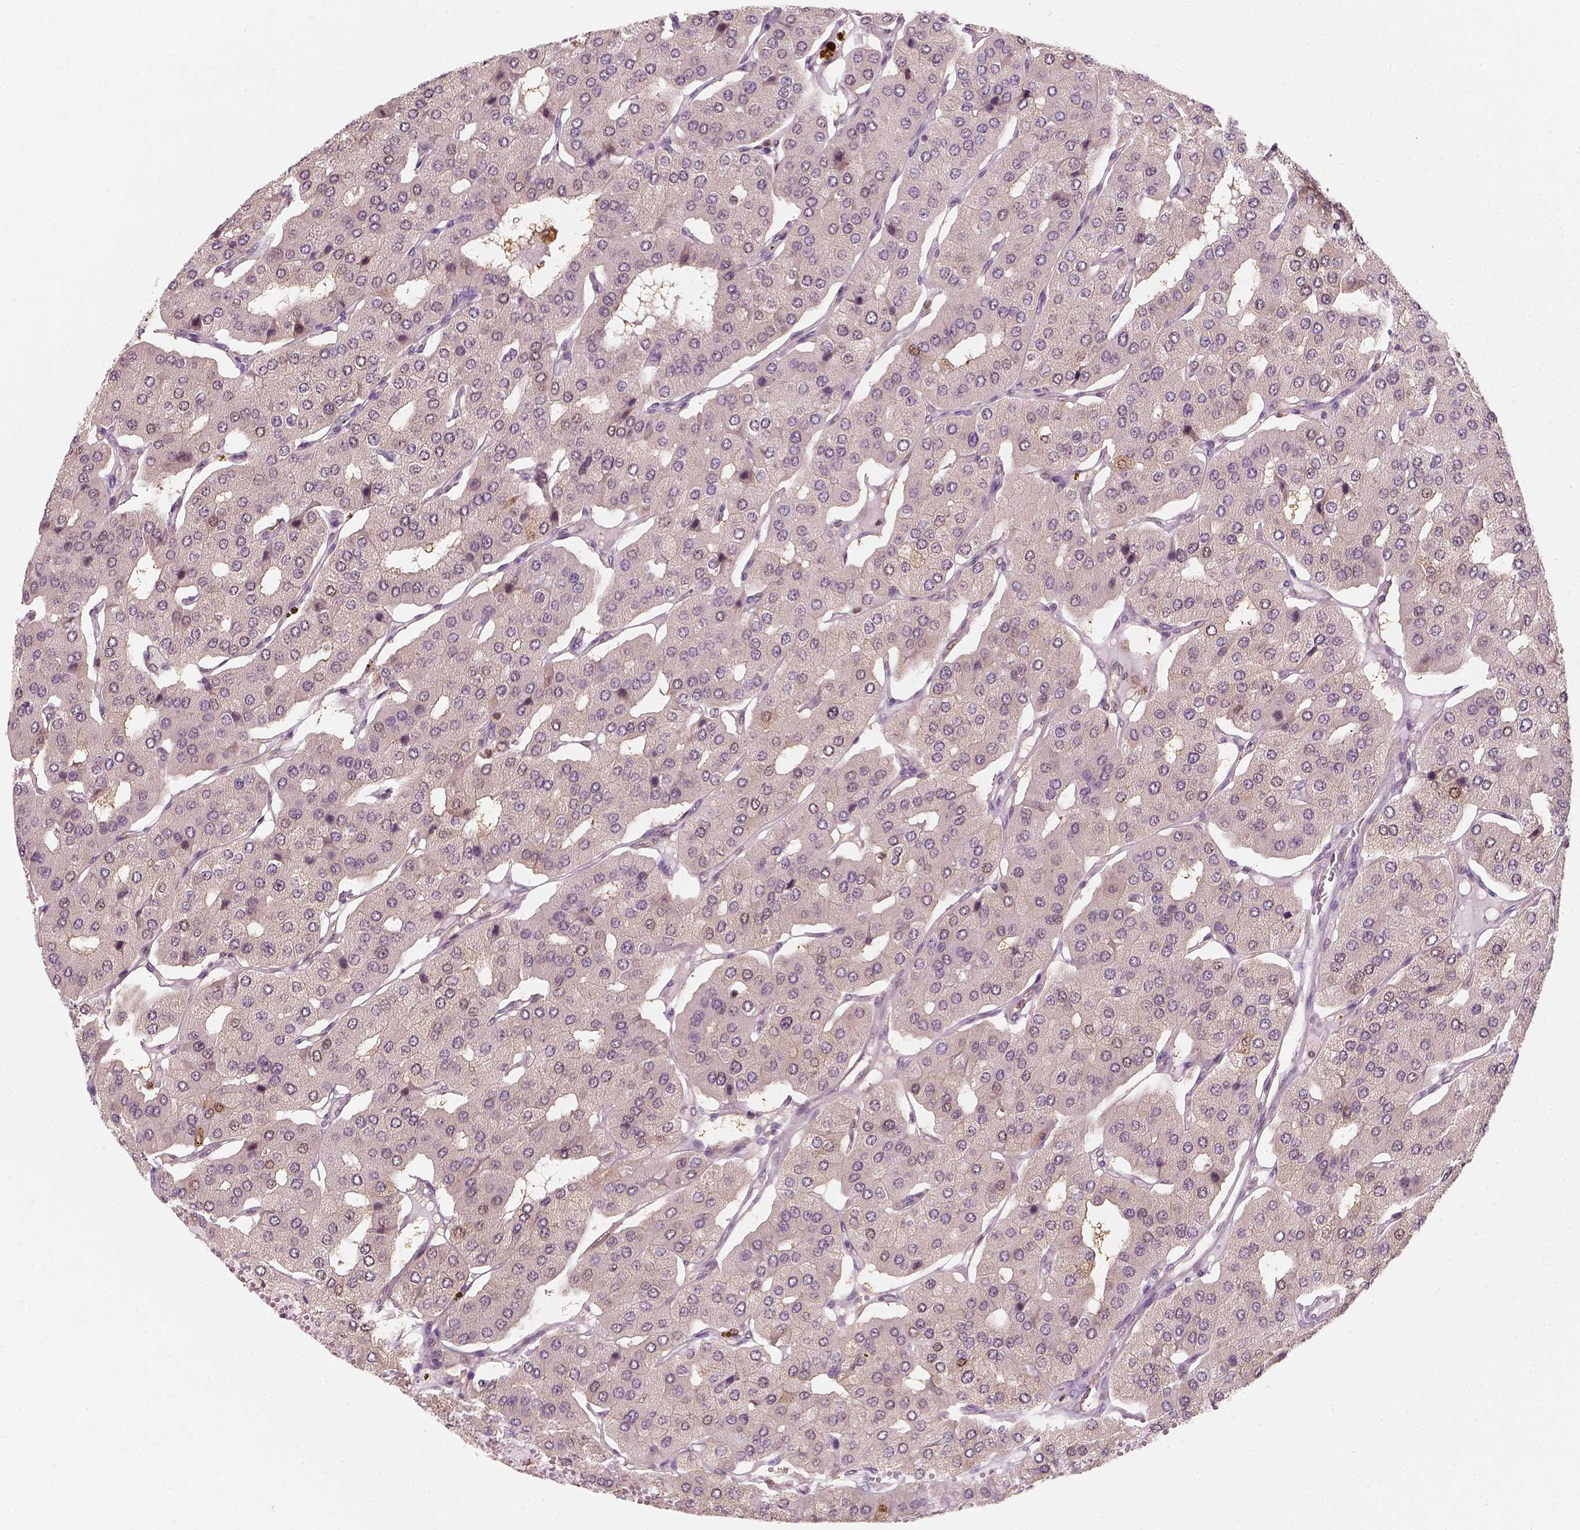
{"staining": {"intensity": "negative", "quantity": "none", "location": "none"}, "tissue": "parathyroid gland", "cell_type": "Glandular cells", "image_type": "normal", "snomed": [{"axis": "morphology", "description": "Normal tissue, NOS"}, {"axis": "morphology", "description": "Adenoma, NOS"}, {"axis": "topography", "description": "Parathyroid gland"}], "caption": "This is an immunohistochemistry (IHC) image of normal parathyroid gland. There is no expression in glandular cells.", "gene": "SQSTM1", "patient": {"sex": "female", "age": 86}}